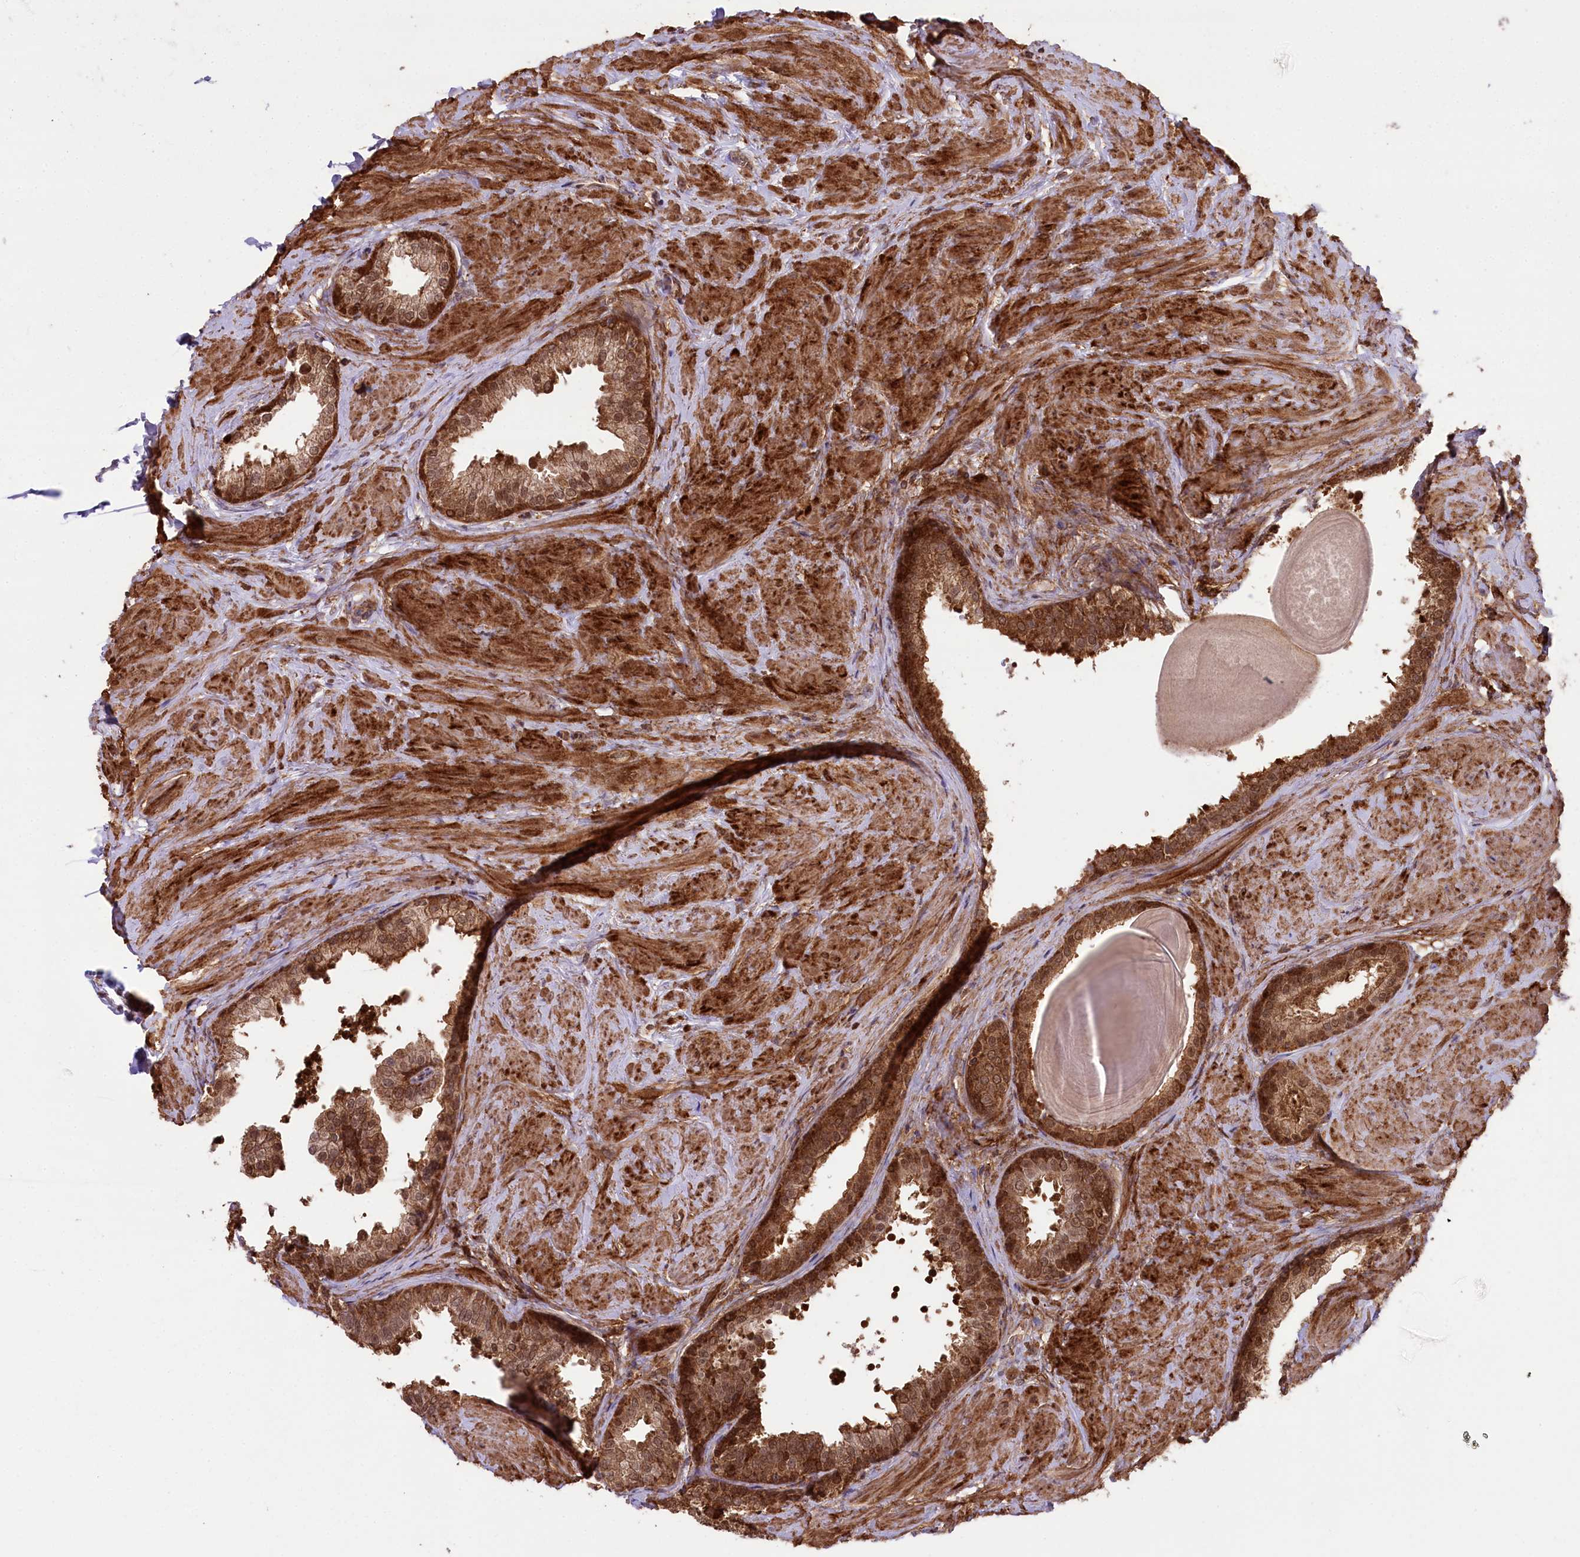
{"staining": {"intensity": "strong", "quantity": ">75%", "location": "cytoplasmic/membranous"}, "tissue": "prostate", "cell_type": "Glandular cells", "image_type": "normal", "snomed": [{"axis": "morphology", "description": "Normal tissue, NOS"}, {"axis": "topography", "description": "Prostate"}], "caption": "Human prostate stained with a brown dye reveals strong cytoplasmic/membranous positive positivity in approximately >75% of glandular cells.", "gene": "CCDC91", "patient": {"sex": "male", "age": 48}}